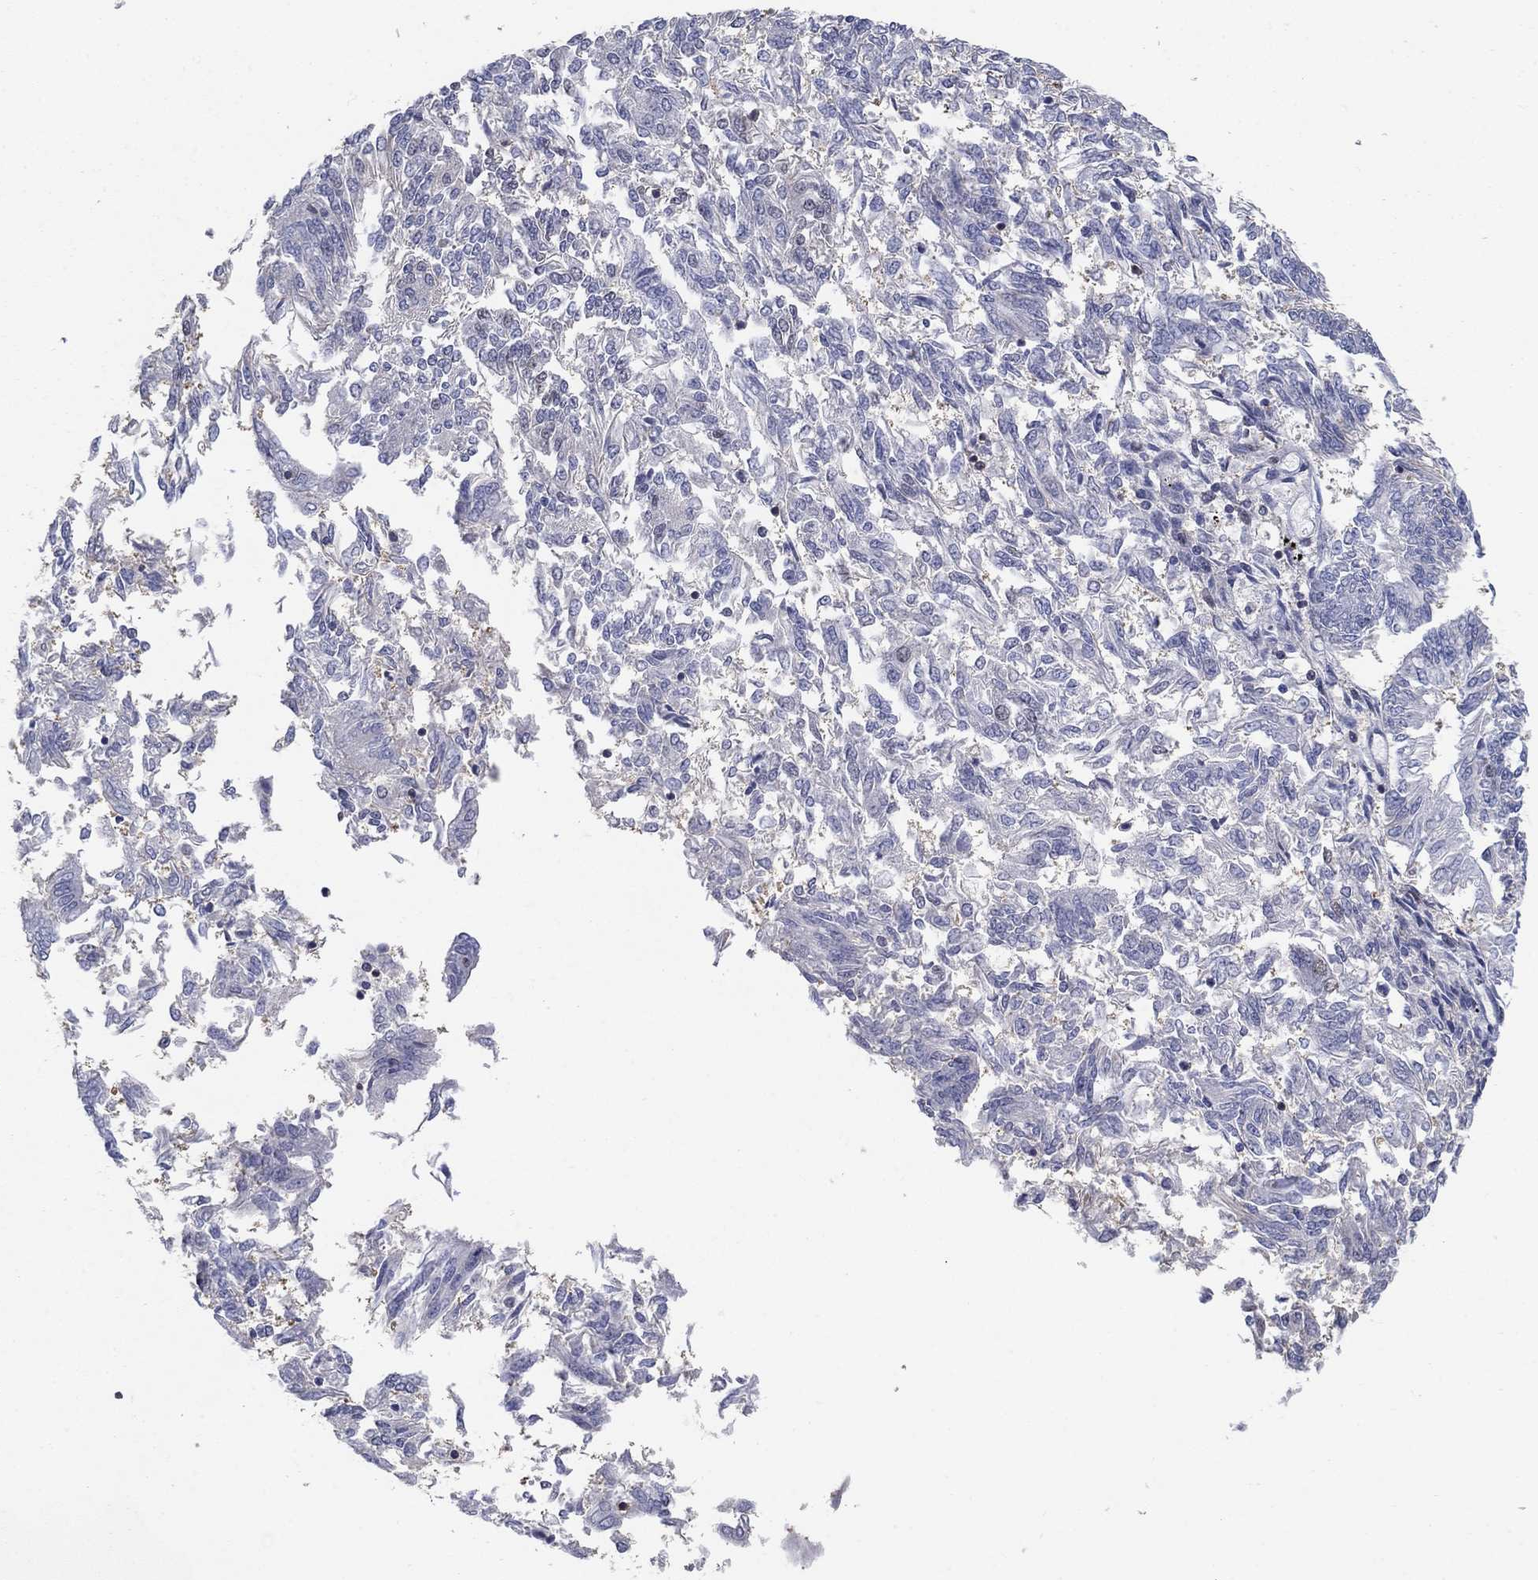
{"staining": {"intensity": "moderate", "quantity": "<25%", "location": "nuclear"}, "tissue": "endometrial cancer", "cell_type": "Tumor cells", "image_type": "cancer", "snomed": [{"axis": "morphology", "description": "Adenocarcinoma, NOS"}, {"axis": "topography", "description": "Endometrium"}], "caption": "Tumor cells reveal low levels of moderate nuclear staining in about <25% of cells in human adenocarcinoma (endometrial).", "gene": "CENPE", "patient": {"sex": "female", "age": 58}}